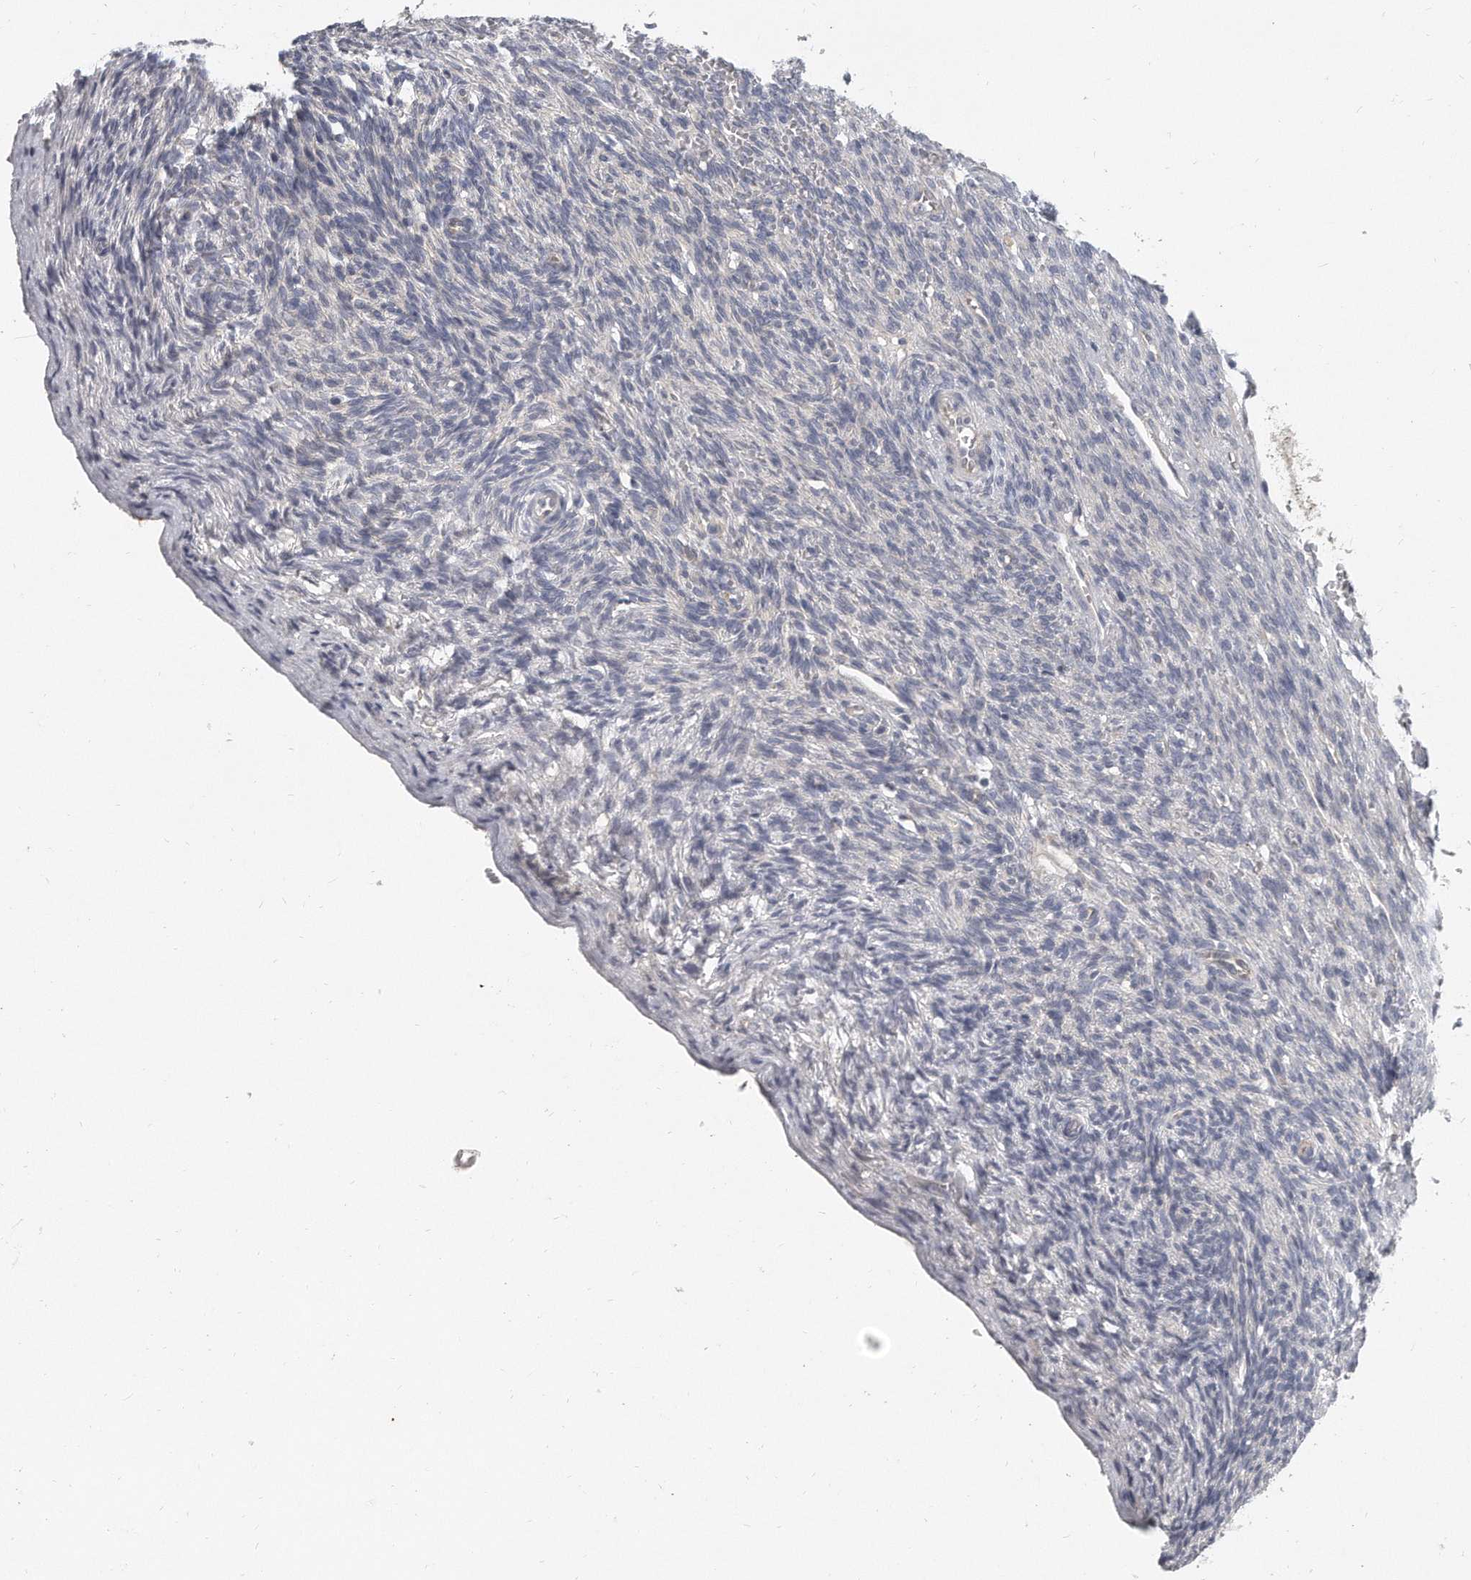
{"staining": {"intensity": "negative", "quantity": "none", "location": "none"}, "tissue": "ovary", "cell_type": "Ovarian stroma cells", "image_type": "normal", "snomed": [{"axis": "morphology", "description": "Normal tissue, NOS"}, {"axis": "topography", "description": "Ovary"}], "caption": "DAB immunohistochemical staining of benign ovary exhibits no significant staining in ovarian stroma cells.", "gene": "PLEKHA6", "patient": {"sex": "female", "age": 34}}